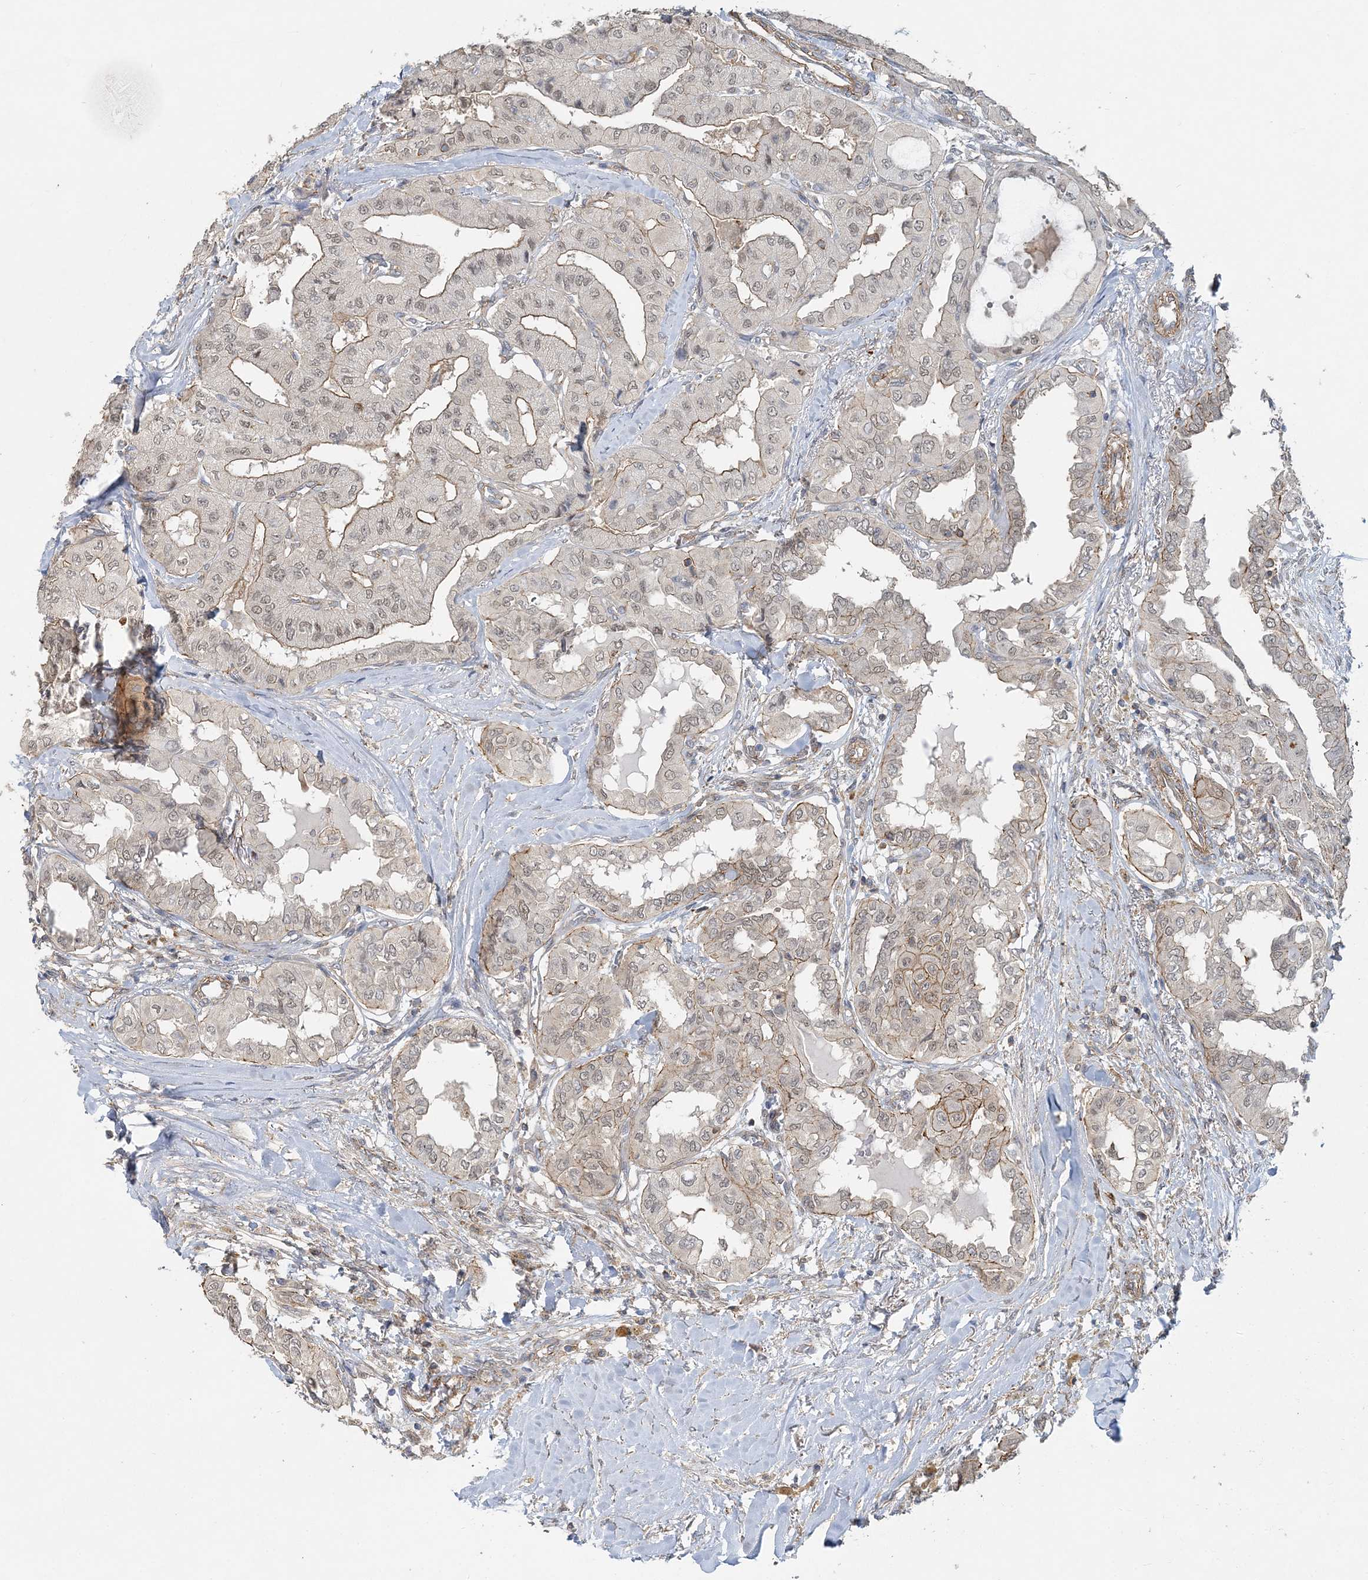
{"staining": {"intensity": "moderate", "quantity": "<25%", "location": "cytoplasmic/membranous"}, "tissue": "thyroid cancer", "cell_type": "Tumor cells", "image_type": "cancer", "snomed": [{"axis": "morphology", "description": "Papillary adenocarcinoma, NOS"}, {"axis": "topography", "description": "Thyroid gland"}], "caption": "A low amount of moderate cytoplasmic/membranous positivity is appreciated in about <25% of tumor cells in thyroid cancer (papillary adenocarcinoma) tissue. Nuclei are stained in blue.", "gene": "MAT2B", "patient": {"sex": "female", "age": 59}}